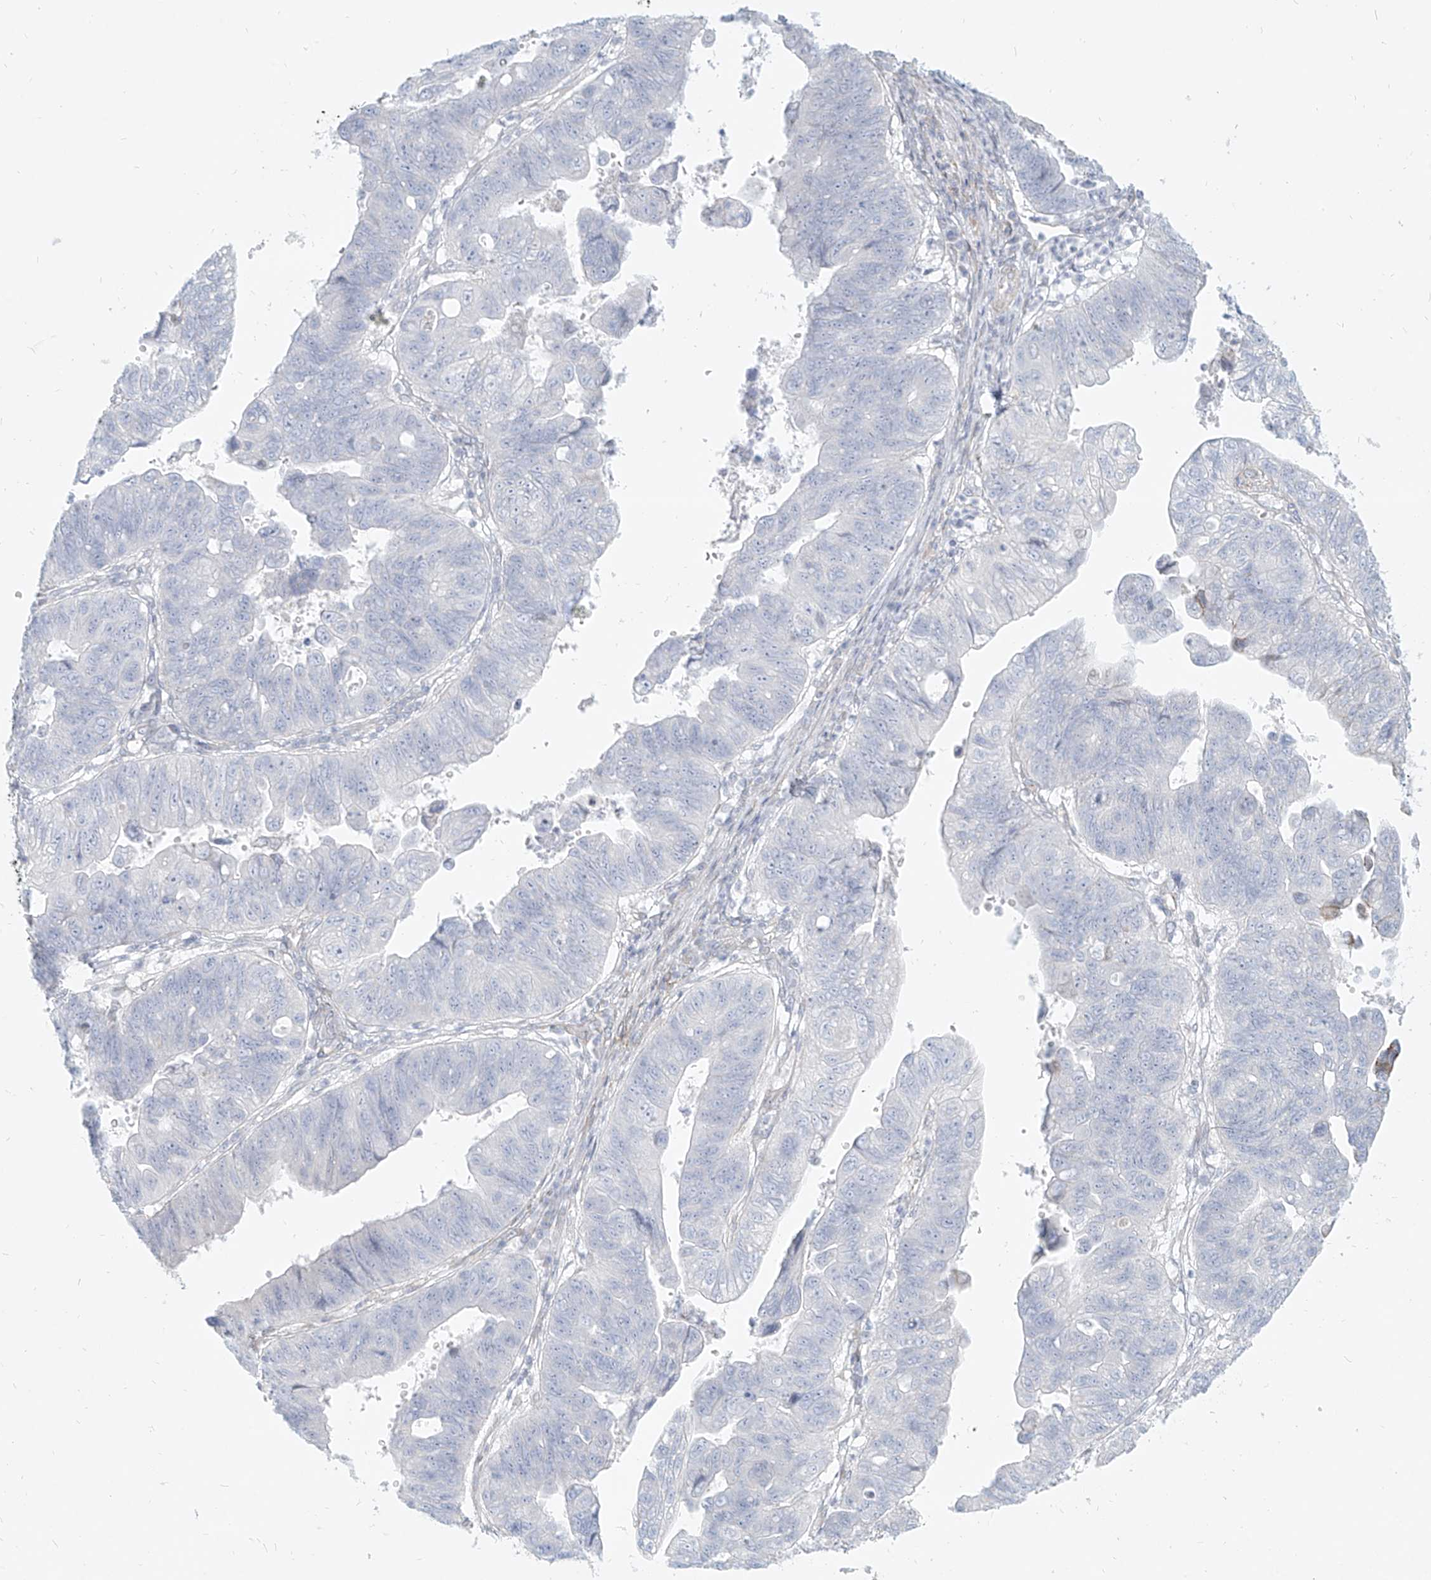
{"staining": {"intensity": "negative", "quantity": "none", "location": "none"}, "tissue": "stomach cancer", "cell_type": "Tumor cells", "image_type": "cancer", "snomed": [{"axis": "morphology", "description": "Adenocarcinoma, NOS"}, {"axis": "topography", "description": "Stomach"}], "caption": "IHC of stomach cancer shows no staining in tumor cells. Brightfield microscopy of IHC stained with DAB (3,3'-diaminobenzidine) (brown) and hematoxylin (blue), captured at high magnification.", "gene": "ITPKB", "patient": {"sex": "male", "age": 59}}